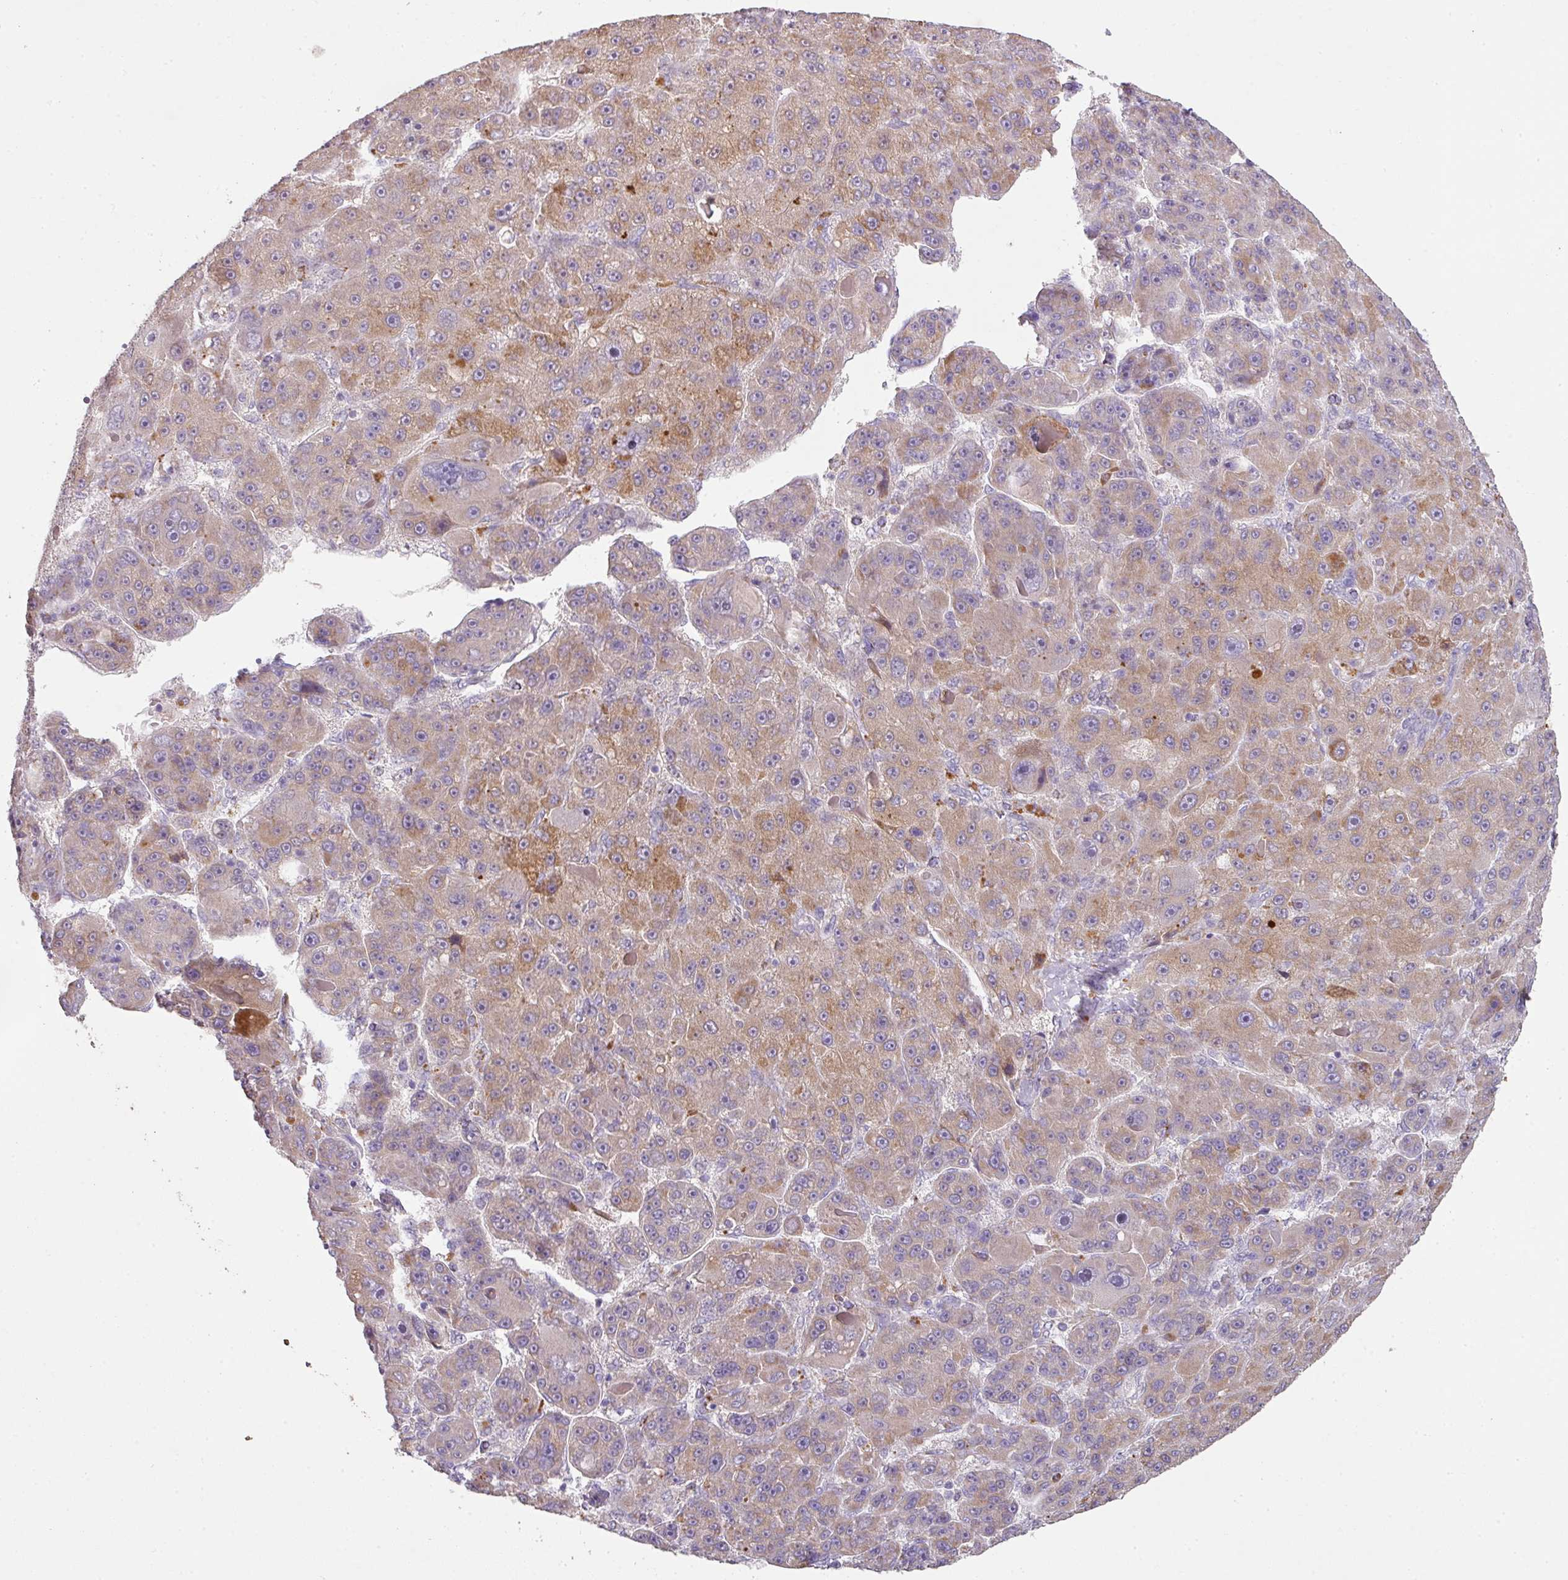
{"staining": {"intensity": "moderate", "quantity": "25%-75%", "location": "cytoplasmic/membranous"}, "tissue": "liver cancer", "cell_type": "Tumor cells", "image_type": "cancer", "snomed": [{"axis": "morphology", "description": "Carcinoma, Hepatocellular, NOS"}, {"axis": "topography", "description": "Liver"}], "caption": "Liver hepatocellular carcinoma tissue reveals moderate cytoplasmic/membranous staining in about 25%-75% of tumor cells", "gene": "ZNF266", "patient": {"sex": "male", "age": 76}}